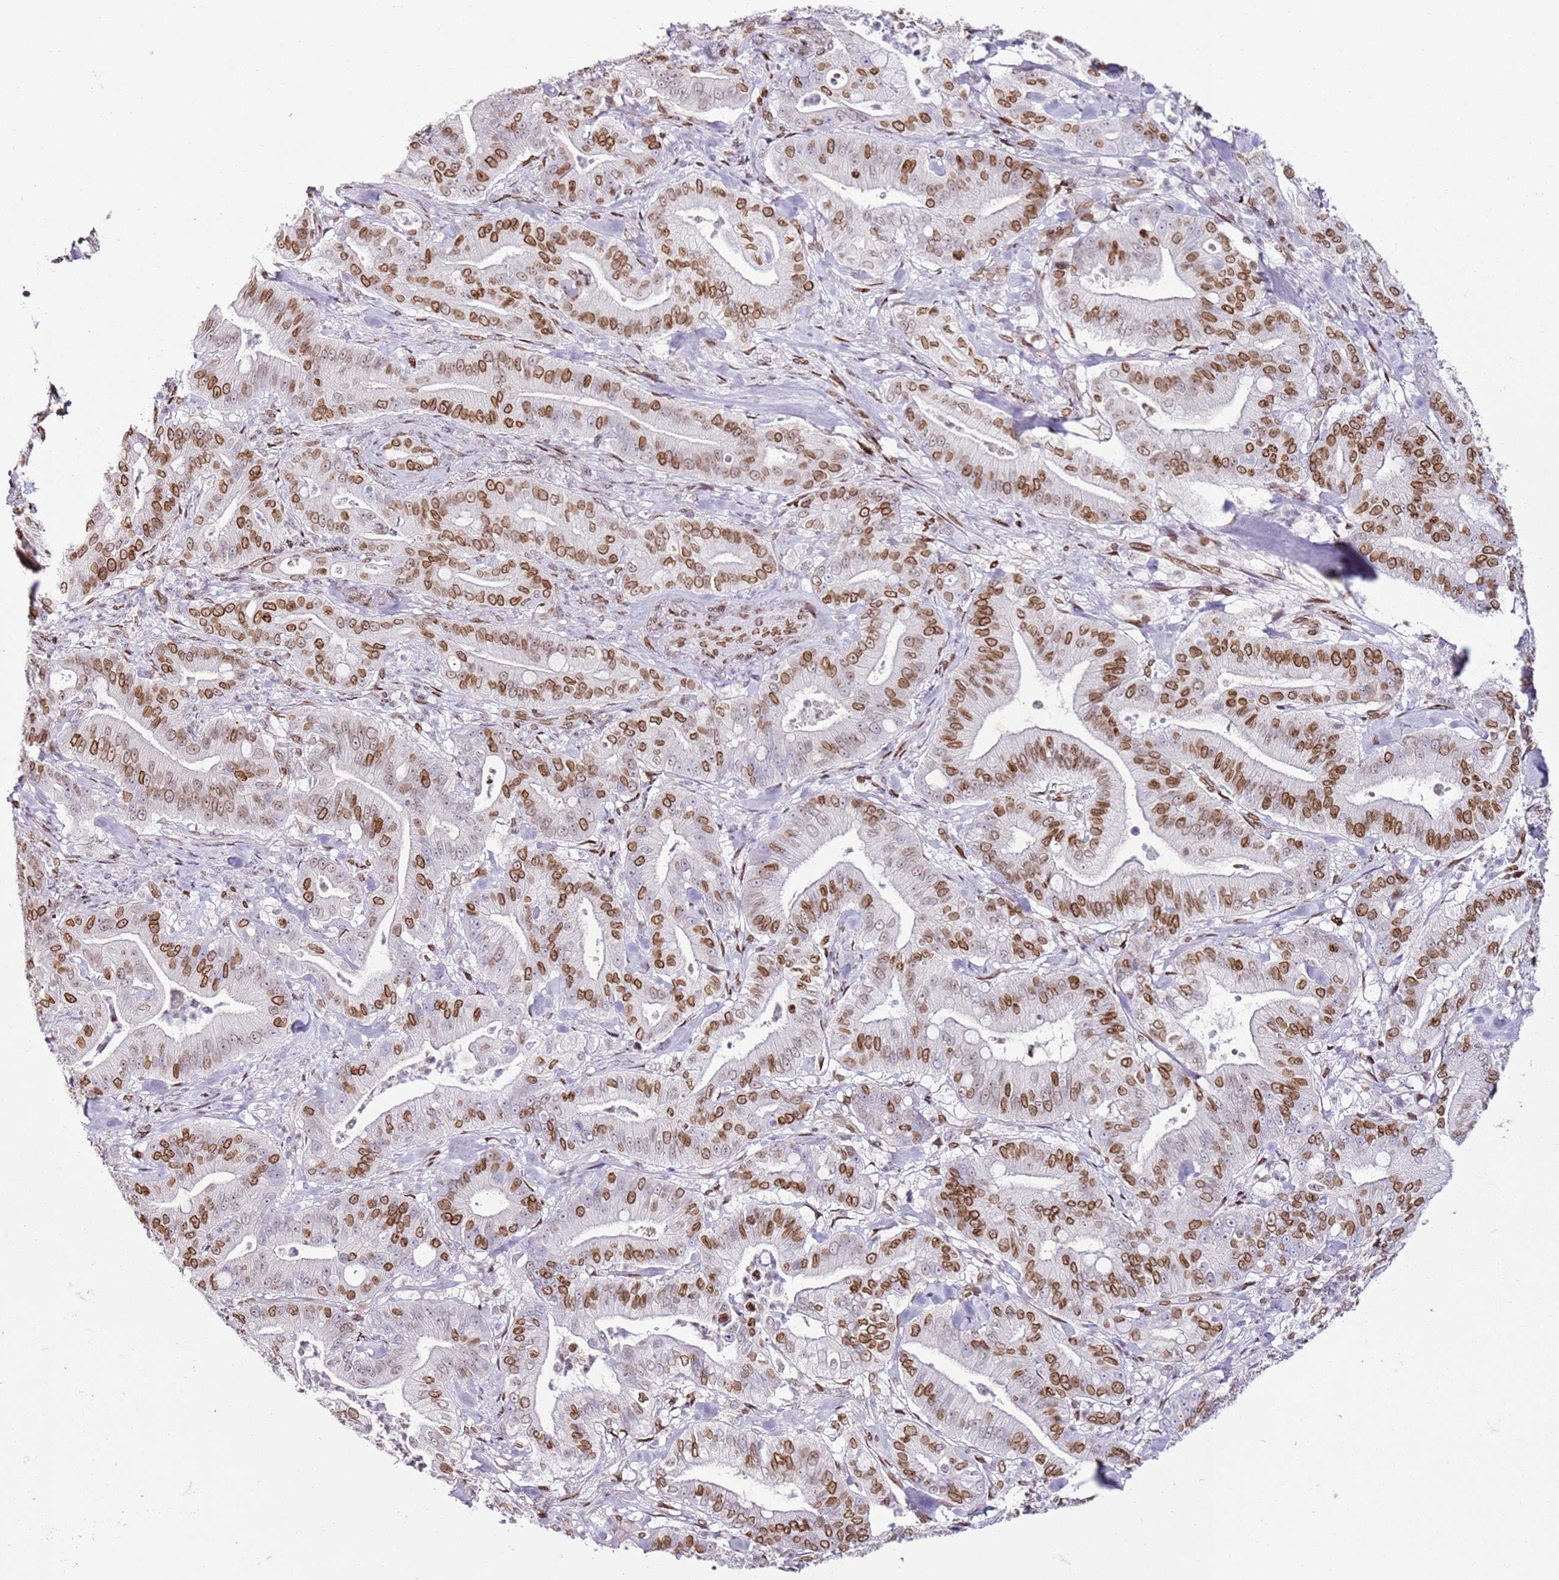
{"staining": {"intensity": "moderate", "quantity": "25%-75%", "location": "cytoplasmic/membranous,nuclear"}, "tissue": "pancreatic cancer", "cell_type": "Tumor cells", "image_type": "cancer", "snomed": [{"axis": "morphology", "description": "Adenocarcinoma, NOS"}, {"axis": "topography", "description": "Pancreas"}], "caption": "This photomicrograph shows immunohistochemistry (IHC) staining of human pancreatic cancer, with medium moderate cytoplasmic/membranous and nuclear positivity in approximately 25%-75% of tumor cells.", "gene": "POU6F1", "patient": {"sex": "male", "age": 71}}